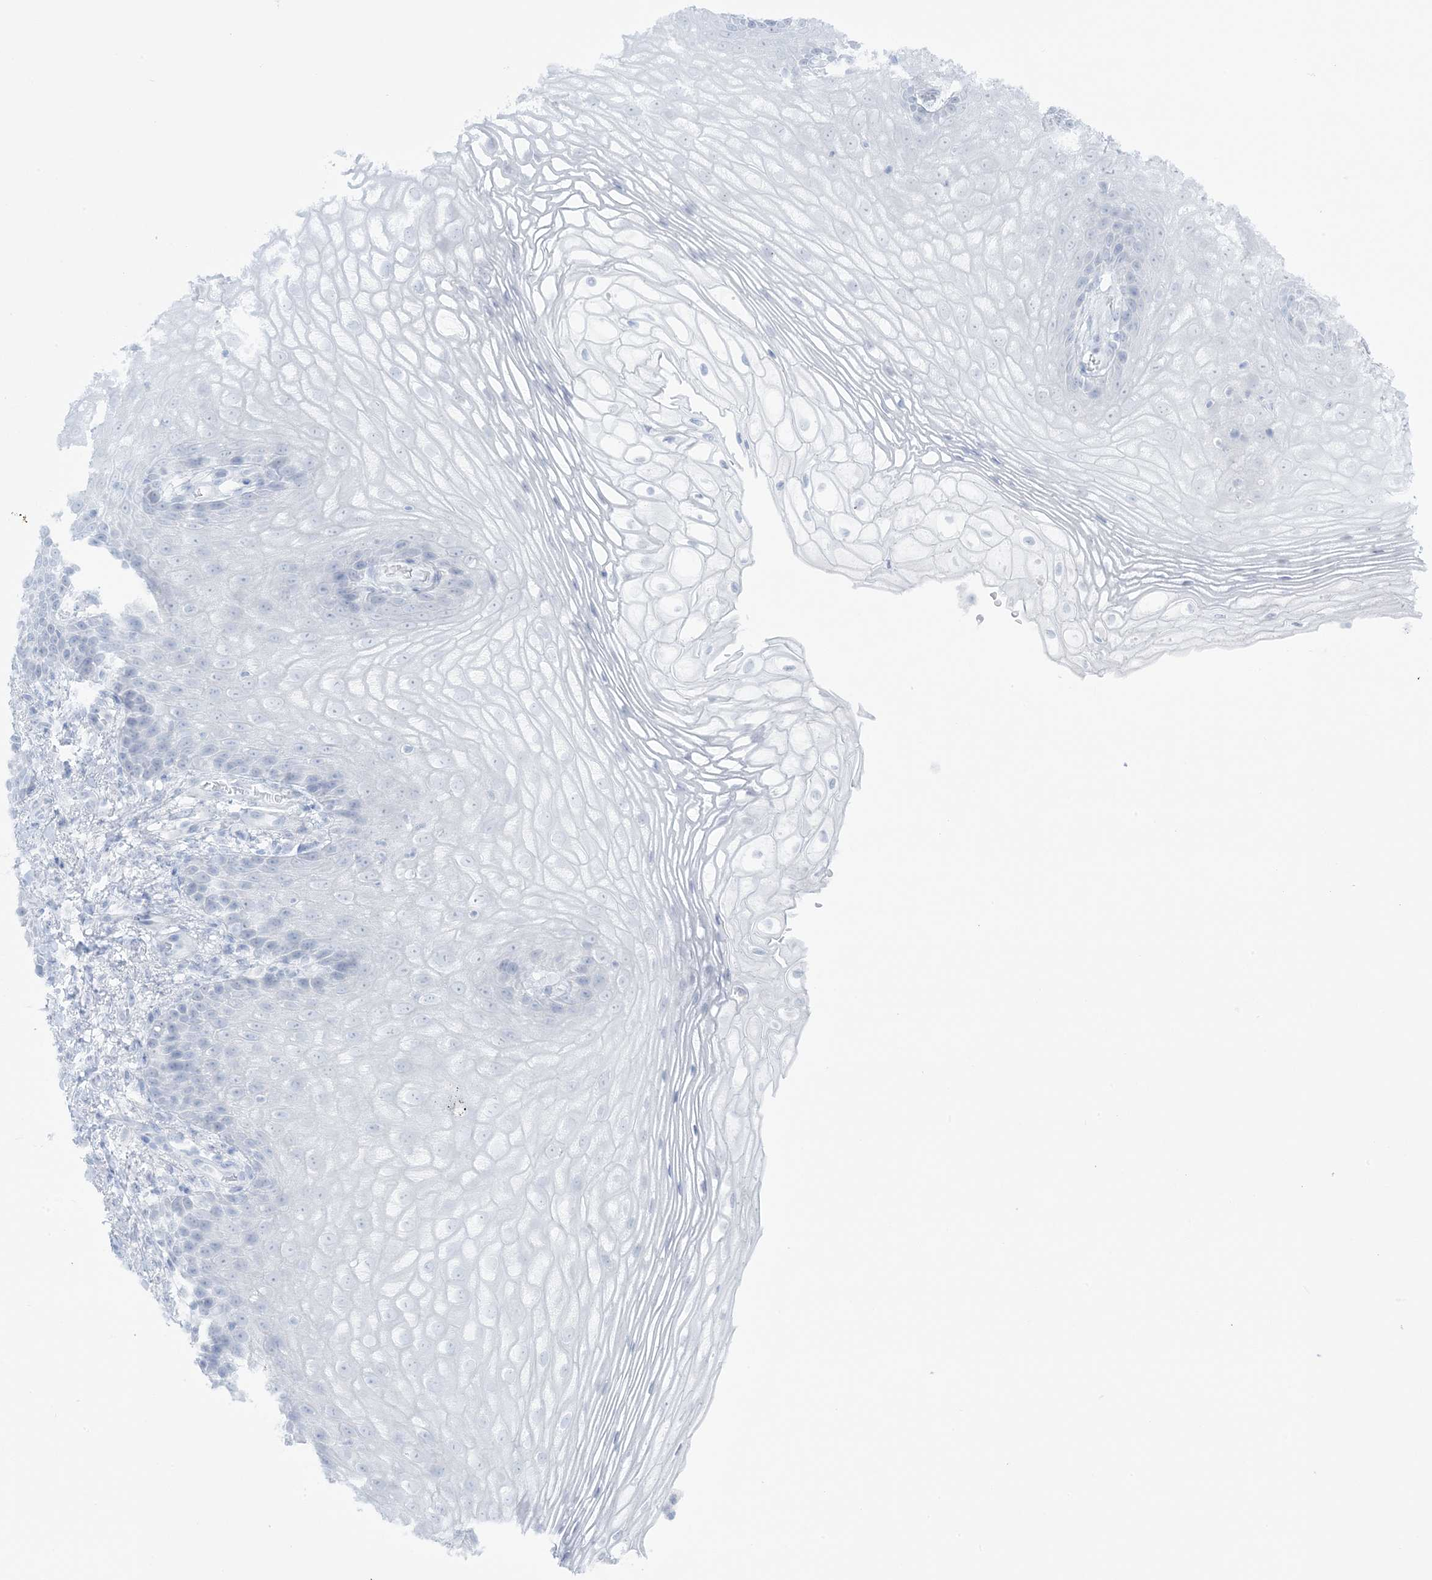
{"staining": {"intensity": "negative", "quantity": "none", "location": "none"}, "tissue": "vagina", "cell_type": "Squamous epithelial cells", "image_type": "normal", "snomed": [{"axis": "morphology", "description": "Normal tissue, NOS"}, {"axis": "topography", "description": "Vagina"}], "caption": "The micrograph displays no significant staining in squamous epithelial cells of vagina.", "gene": "AGXT", "patient": {"sex": "female", "age": 60}}